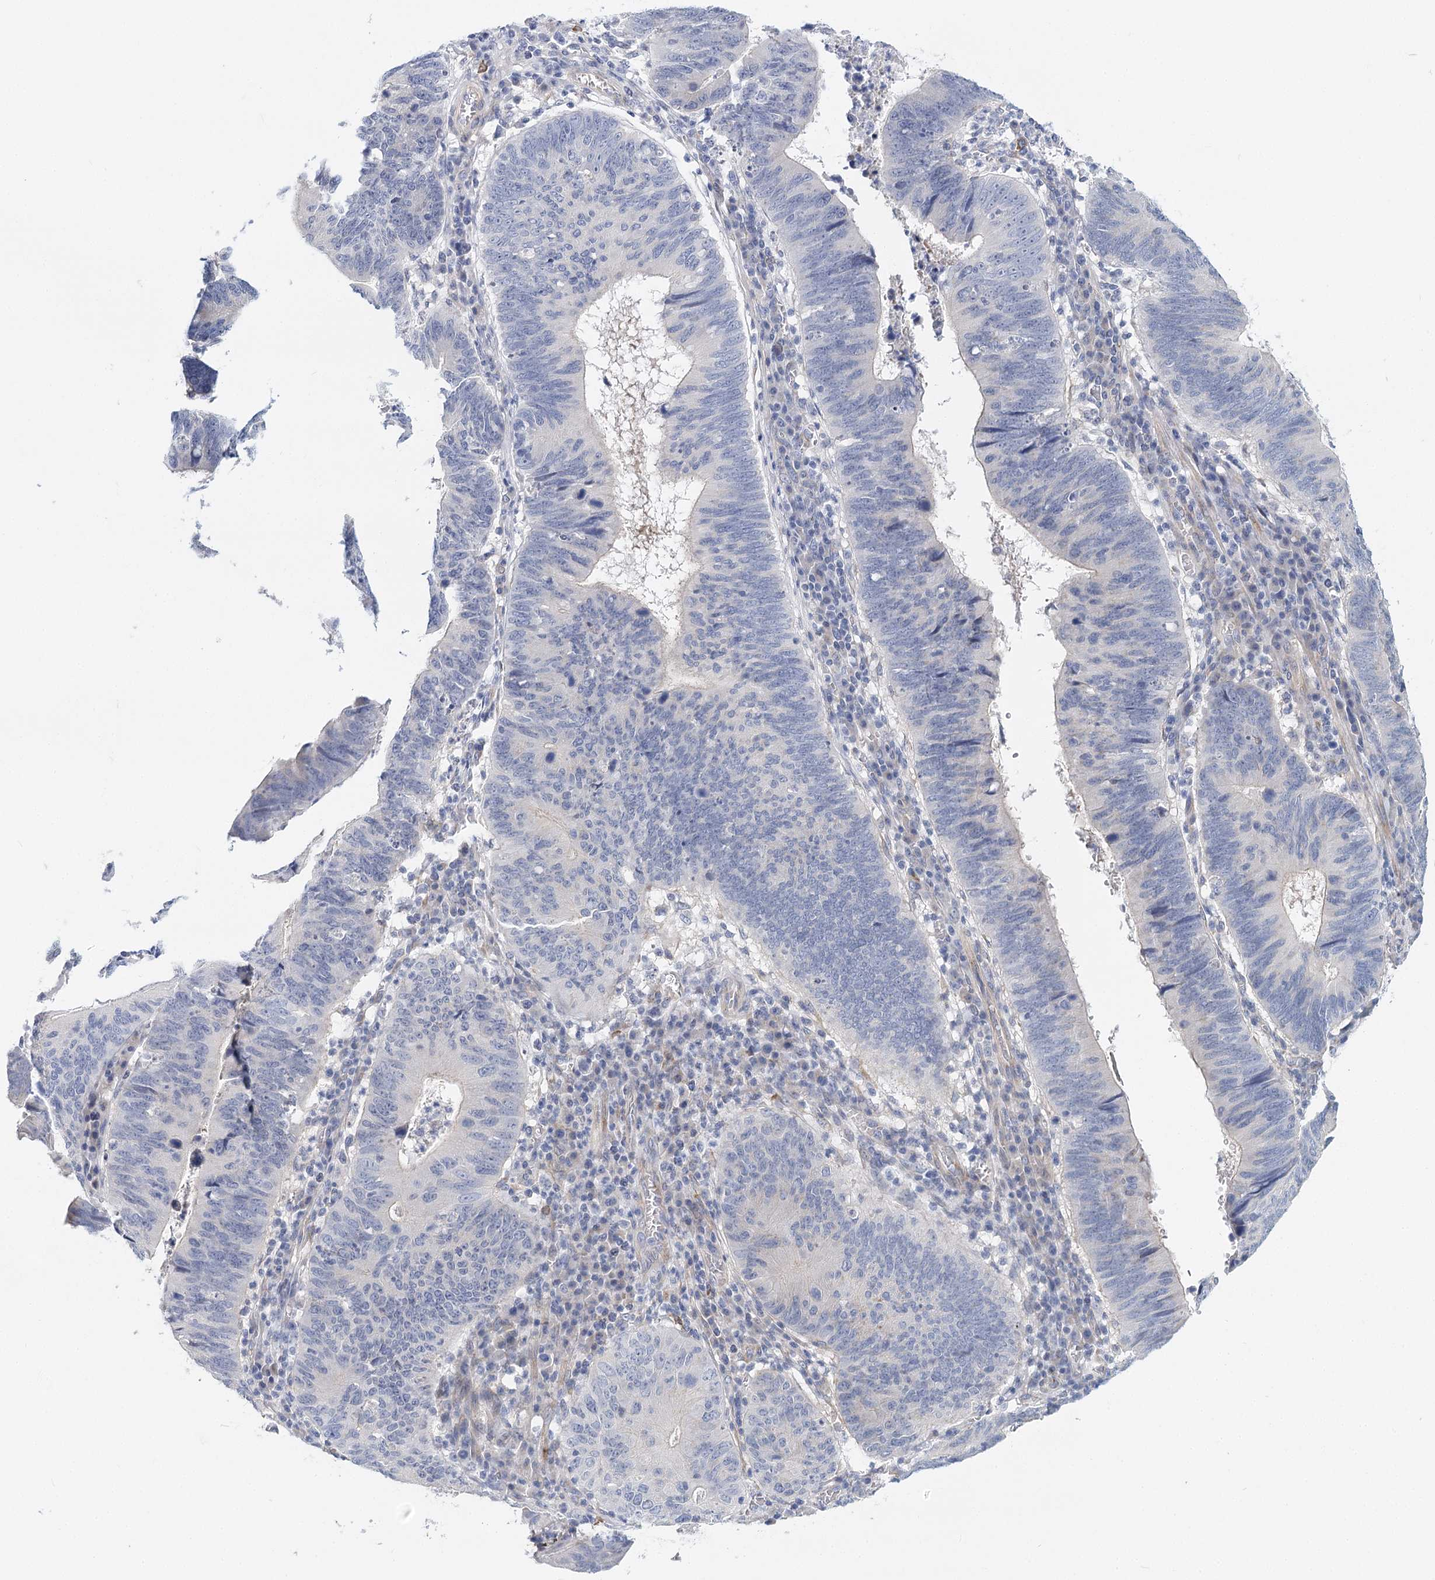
{"staining": {"intensity": "negative", "quantity": "none", "location": "none"}, "tissue": "stomach cancer", "cell_type": "Tumor cells", "image_type": "cancer", "snomed": [{"axis": "morphology", "description": "Adenocarcinoma, NOS"}, {"axis": "topography", "description": "Stomach"}], "caption": "Immunohistochemistry of stomach cancer (adenocarcinoma) exhibits no positivity in tumor cells.", "gene": "TEX12", "patient": {"sex": "male", "age": 59}}